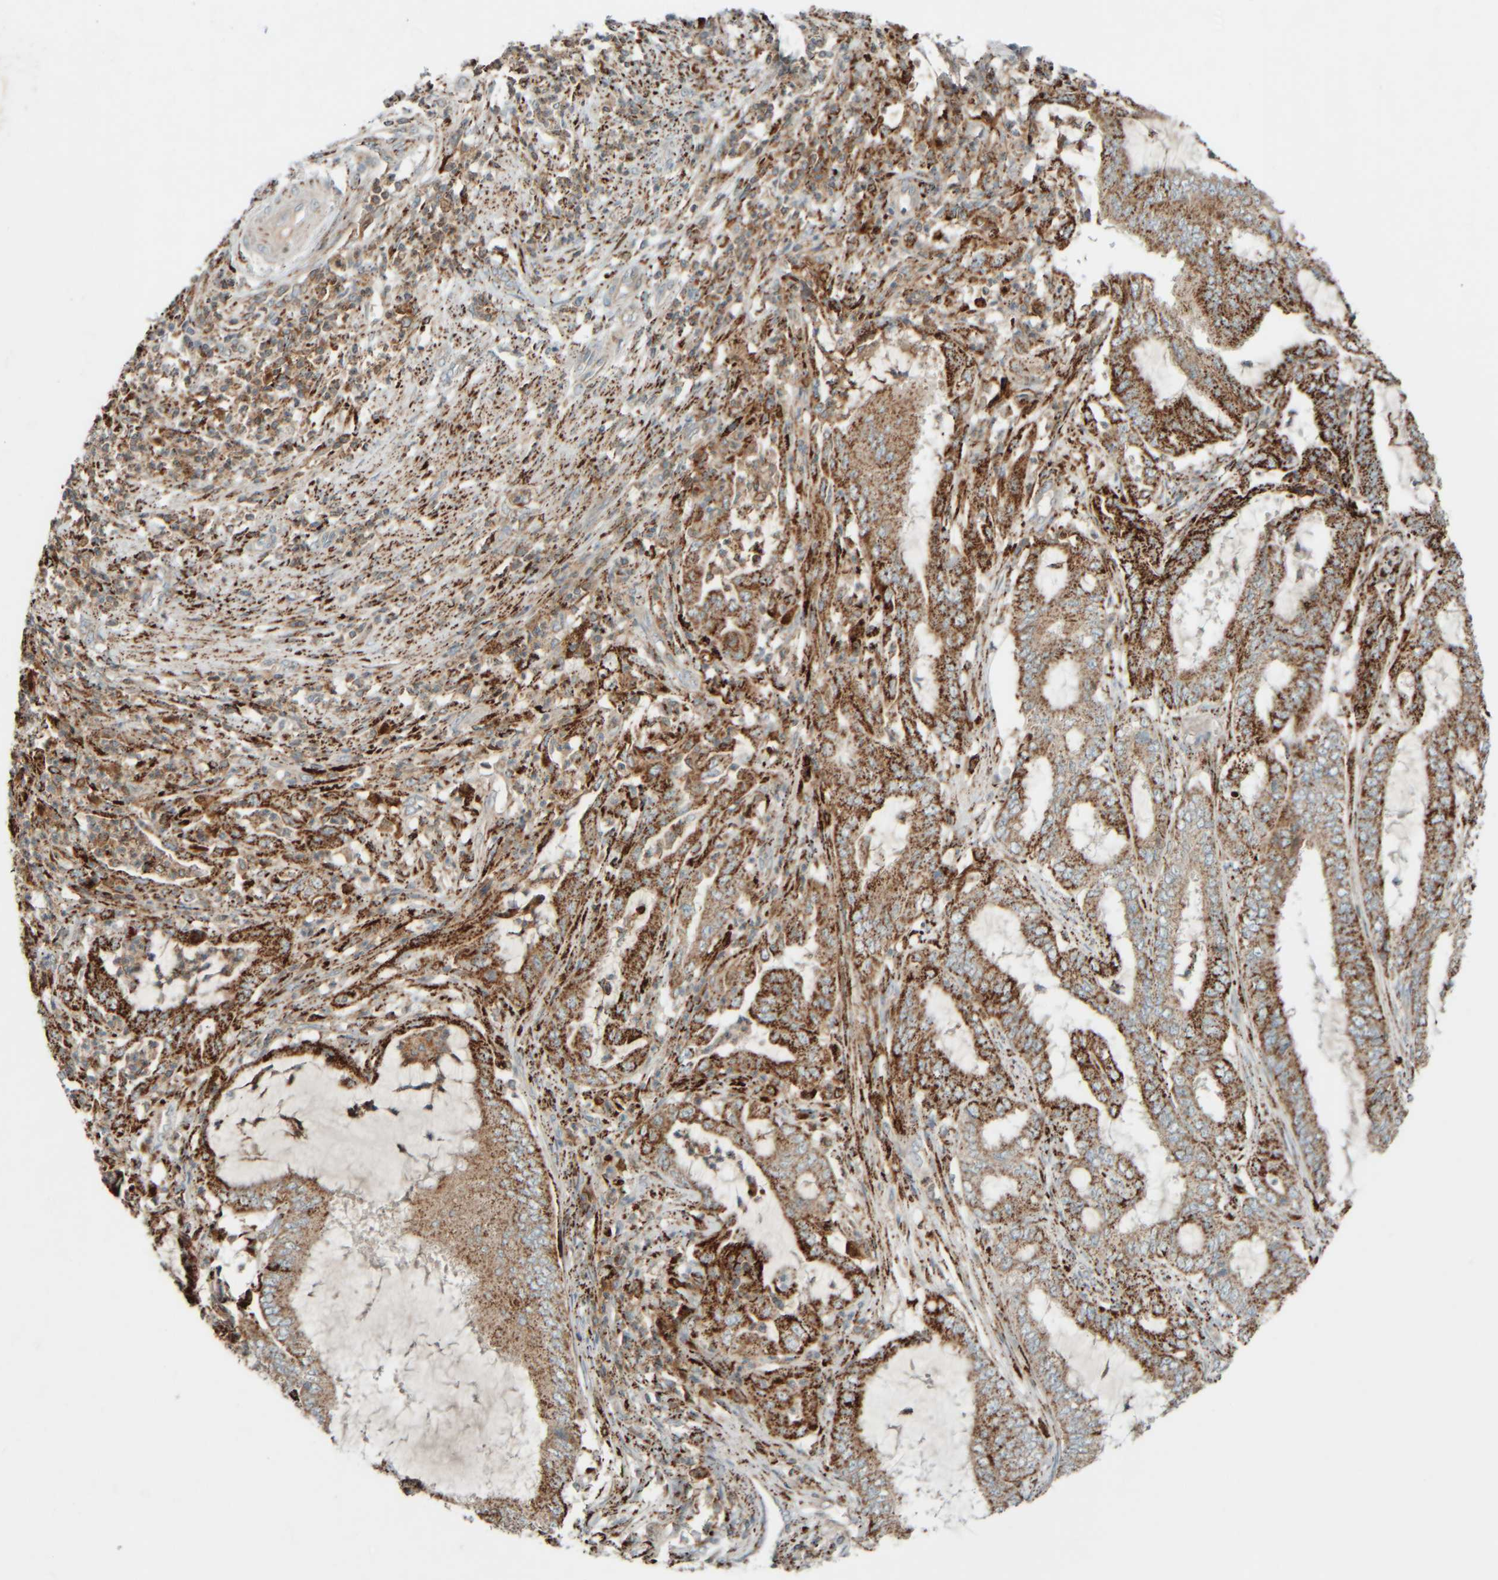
{"staining": {"intensity": "strong", "quantity": ">75%", "location": "cytoplasmic/membranous"}, "tissue": "endometrial cancer", "cell_type": "Tumor cells", "image_type": "cancer", "snomed": [{"axis": "morphology", "description": "Adenocarcinoma, NOS"}, {"axis": "topography", "description": "Endometrium"}], "caption": "Adenocarcinoma (endometrial) stained with DAB (3,3'-diaminobenzidine) immunohistochemistry displays high levels of strong cytoplasmic/membranous staining in about >75% of tumor cells.", "gene": "SPAG5", "patient": {"sex": "female", "age": 51}}